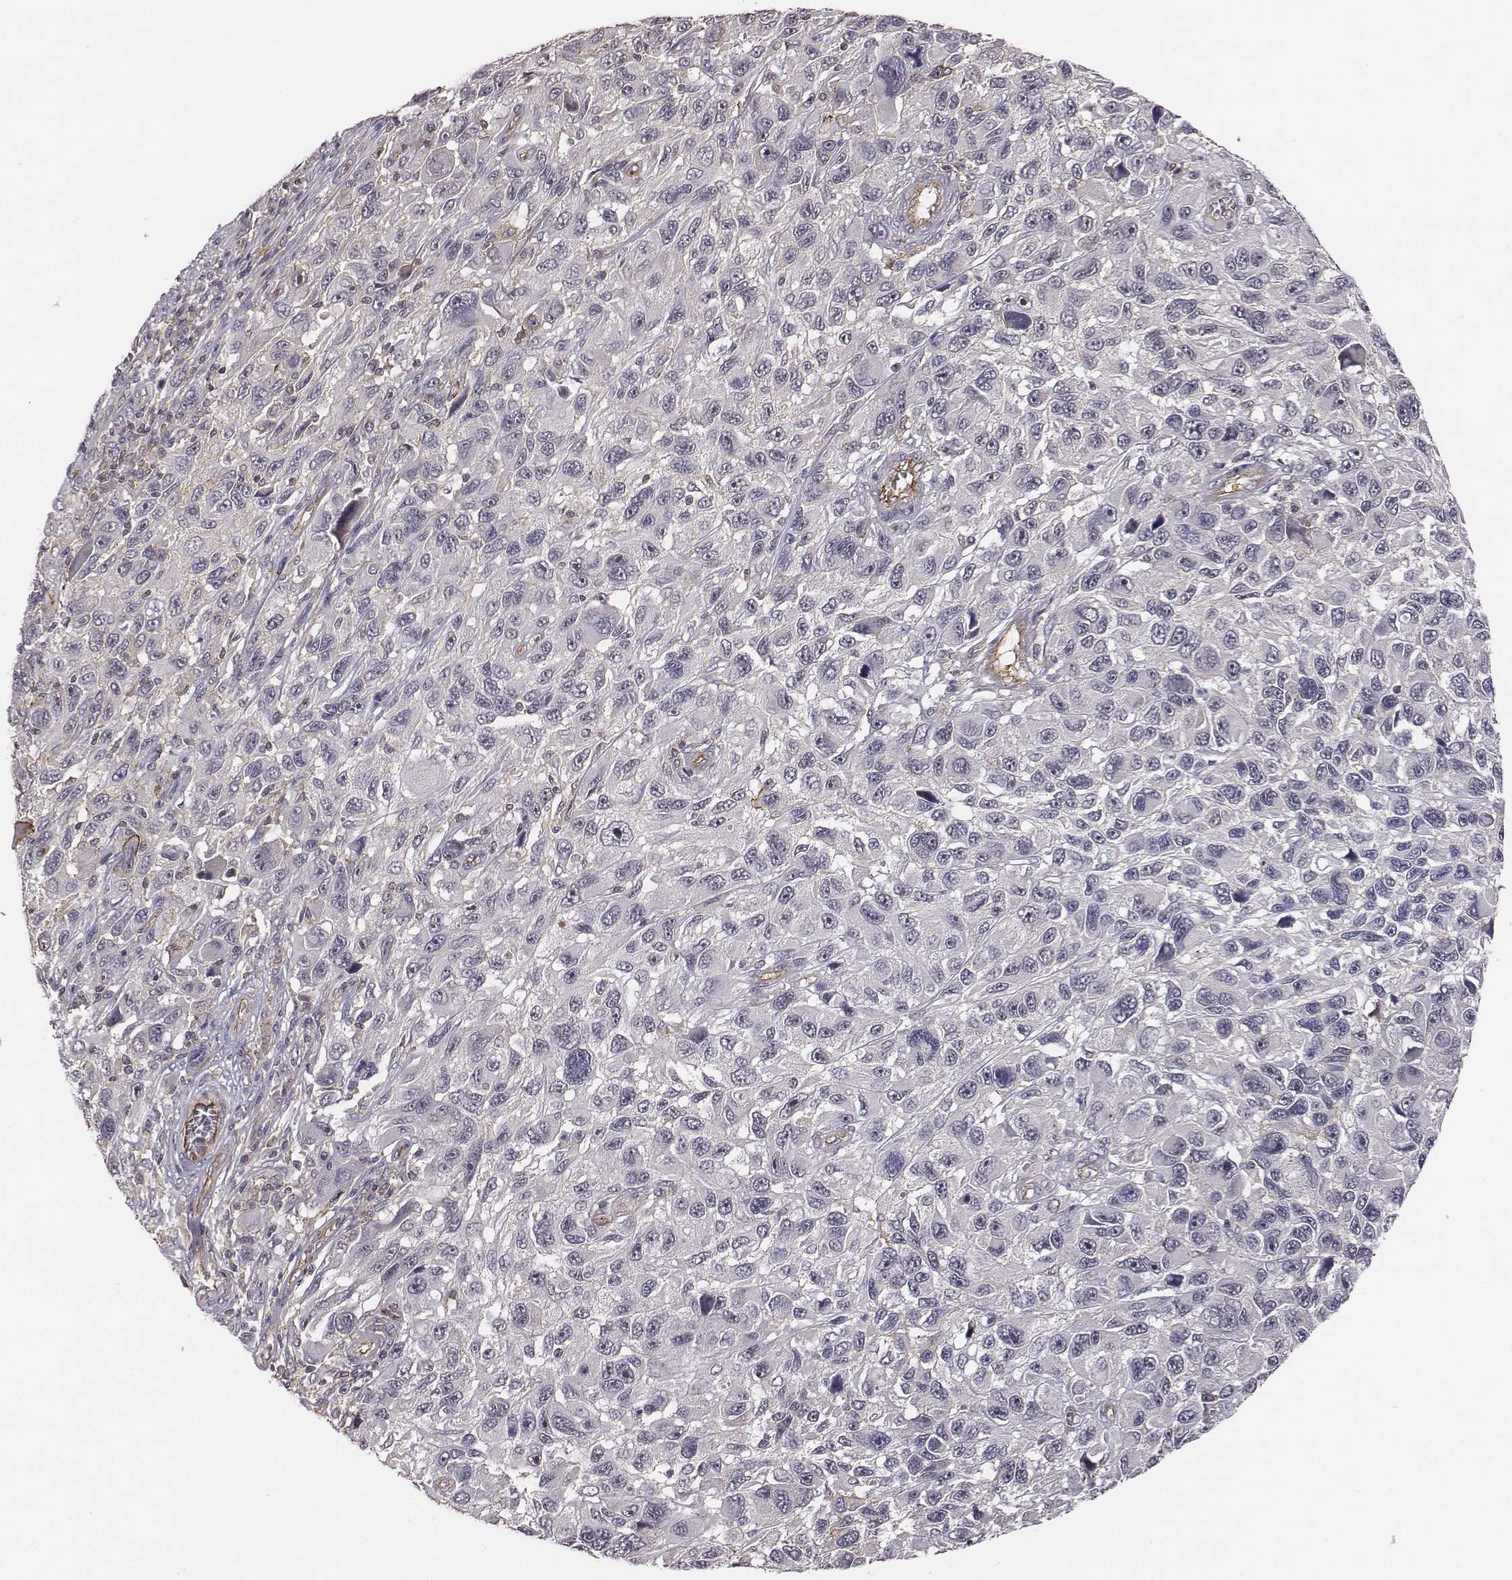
{"staining": {"intensity": "negative", "quantity": "none", "location": "none"}, "tissue": "melanoma", "cell_type": "Tumor cells", "image_type": "cancer", "snomed": [{"axis": "morphology", "description": "Malignant melanoma, NOS"}, {"axis": "topography", "description": "Skin"}], "caption": "Immunohistochemistry (IHC) of human melanoma exhibits no positivity in tumor cells. (Brightfield microscopy of DAB IHC at high magnification).", "gene": "PTPRG", "patient": {"sex": "male", "age": 53}}